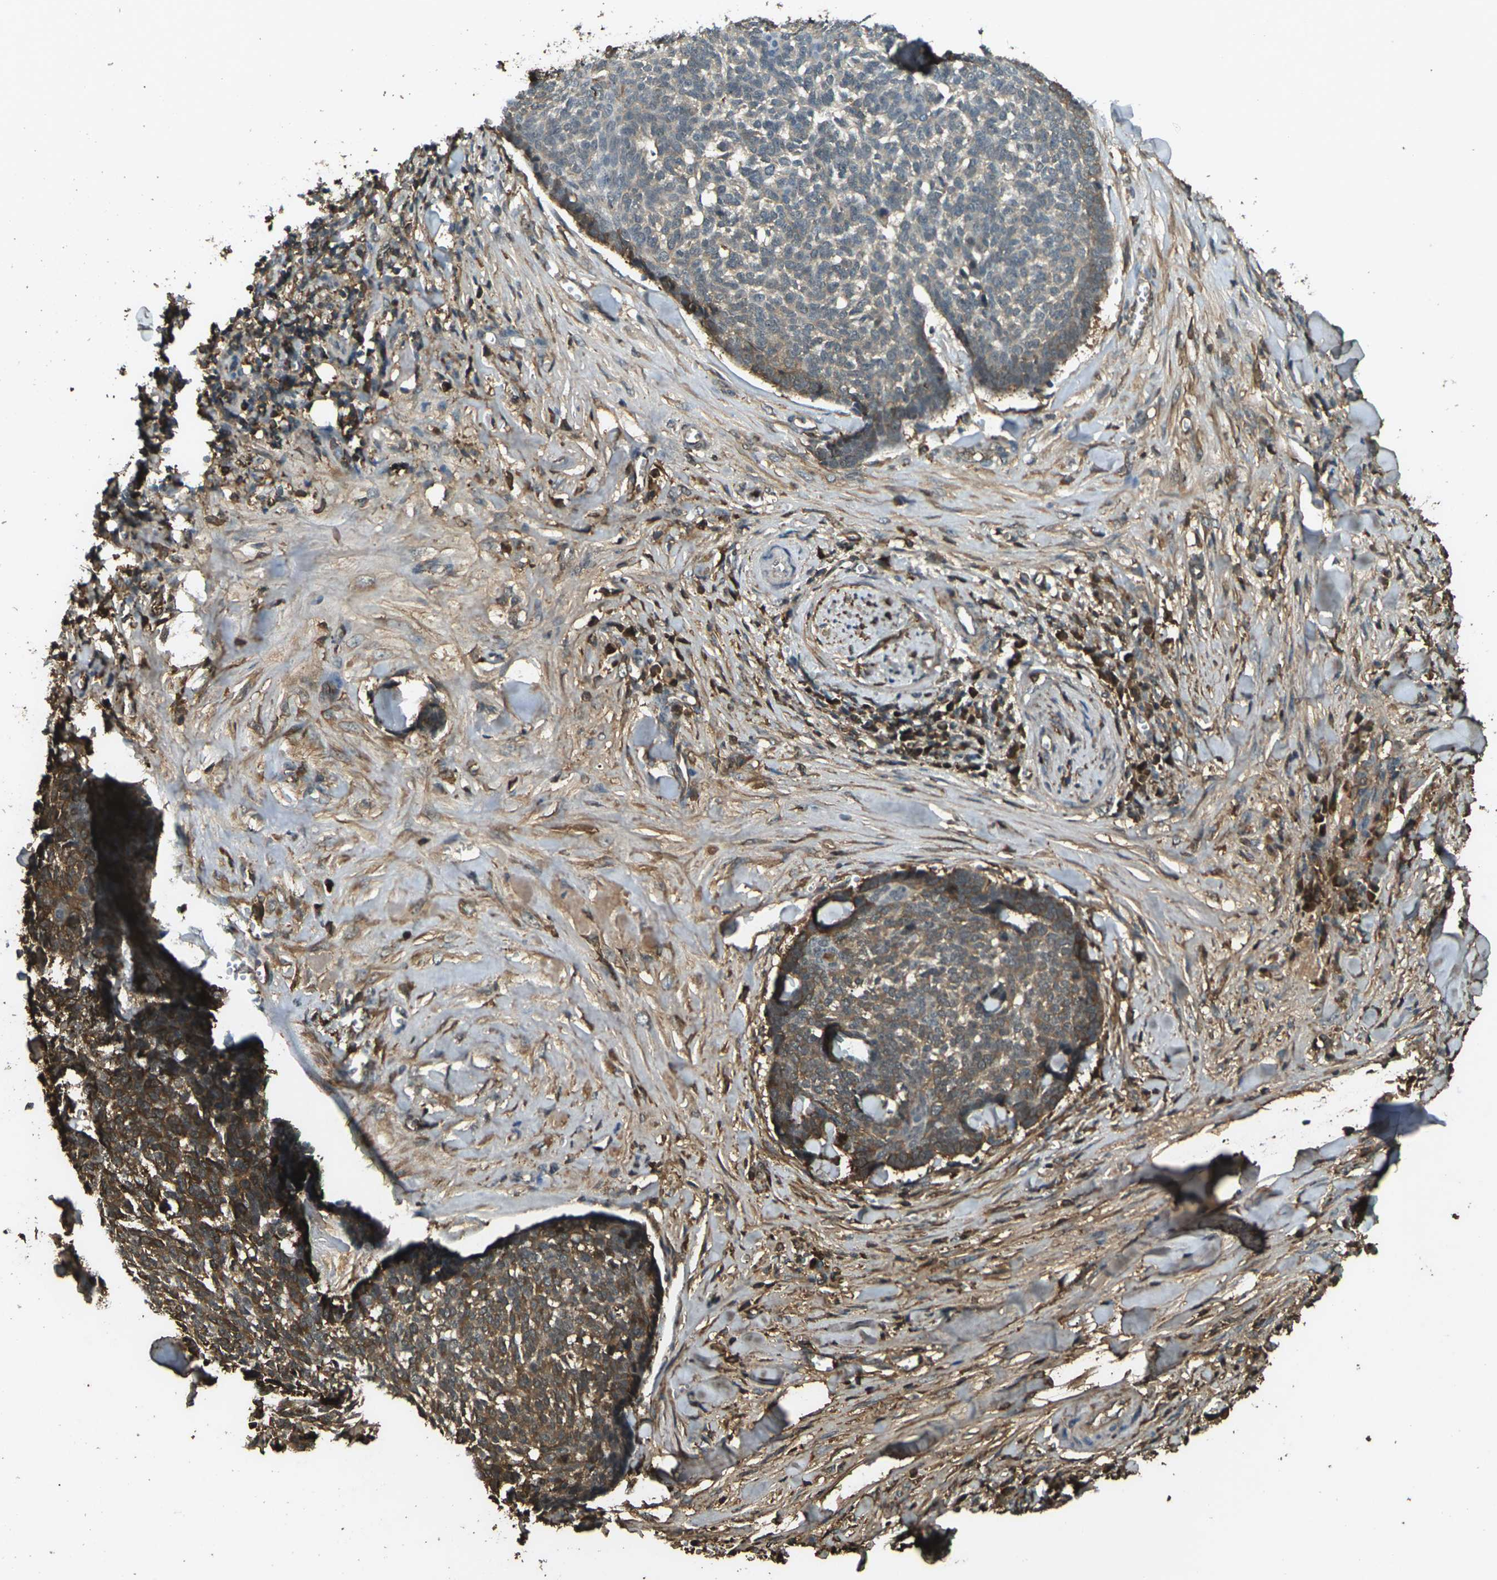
{"staining": {"intensity": "moderate", "quantity": "25%-75%", "location": "cytoplasmic/membranous"}, "tissue": "skin cancer", "cell_type": "Tumor cells", "image_type": "cancer", "snomed": [{"axis": "morphology", "description": "Basal cell carcinoma"}, {"axis": "topography", "description": "Skin"}], "caption": "Immunohistochemistry (IHC) of human skin basal cell carcinoma shows medium levels of moderate cytoplasmic/membranous staining in about 25%-75% of tumor cells.", "gene": "CYP1B1", "patient": {"sex": "male", "age": 84}}